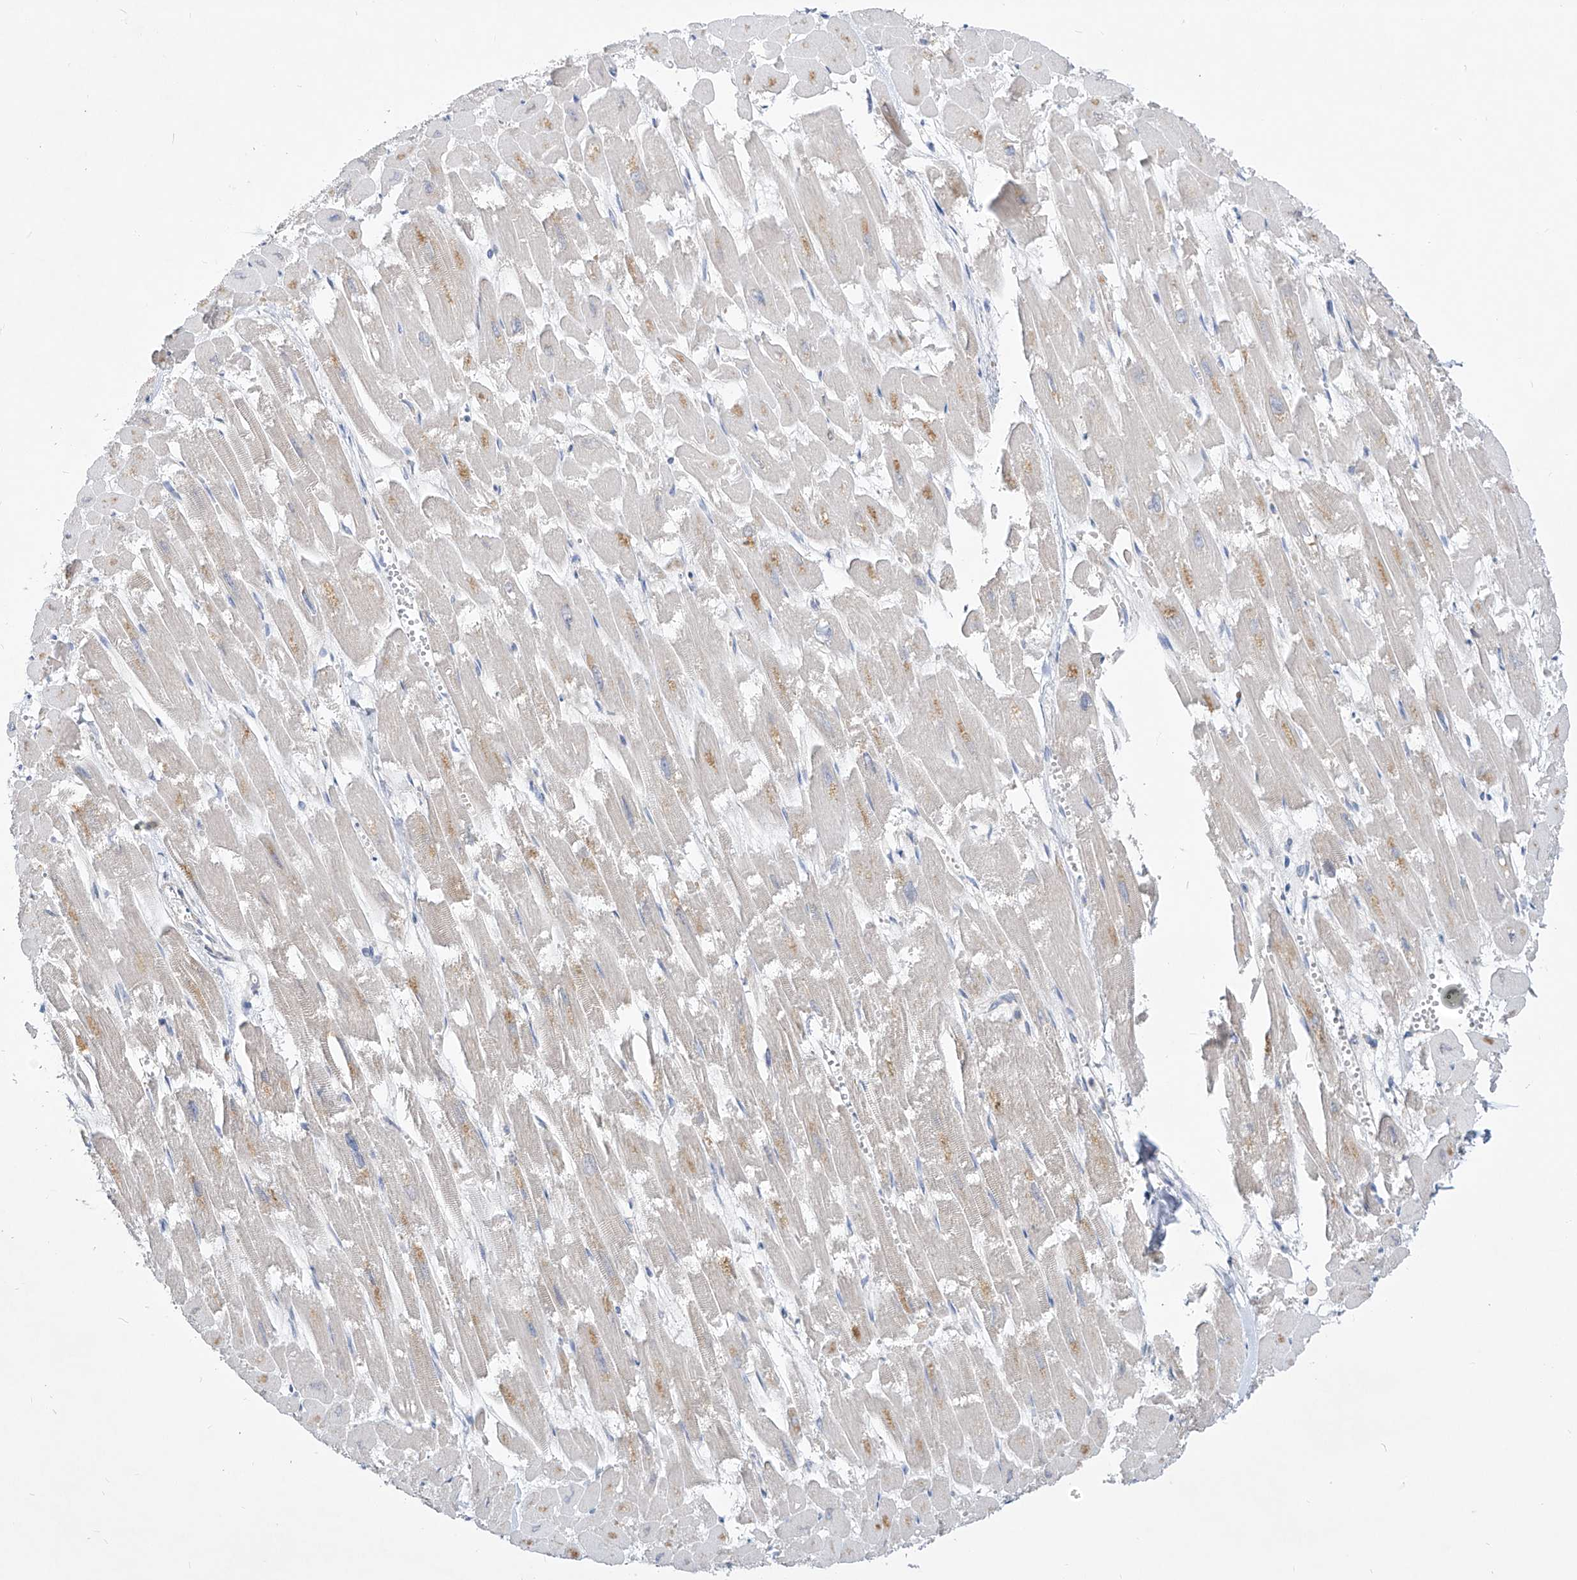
{"staining": {"intensity": "weak", "quantity": "25%-75%", "location": "cytoplasmic/membranous"}, "tissue": "heart muscle", "cell_type": "Cardiomyocytes", "image_type": "normal", "snomed": [{"axis": "morphology", "description": "Normal tissue, NOS"}, {"axis": "topography", "description": "Heart"}], "caption": "High-magnification brightfield microscopy of normal heart muscle stained with DAB (brown) and counterstained with hematoxylin (blue). cardiomyocytes exhibit weak cytoplasmic/membranous positivity is identified in about25%-75% of cells. (Stains: DAB in brown, nuclei in blue, Microscopy: brightfield microscopy at high magnification).", "gene": "UFL1", "patient": {"sex": "male", "age": 54}}